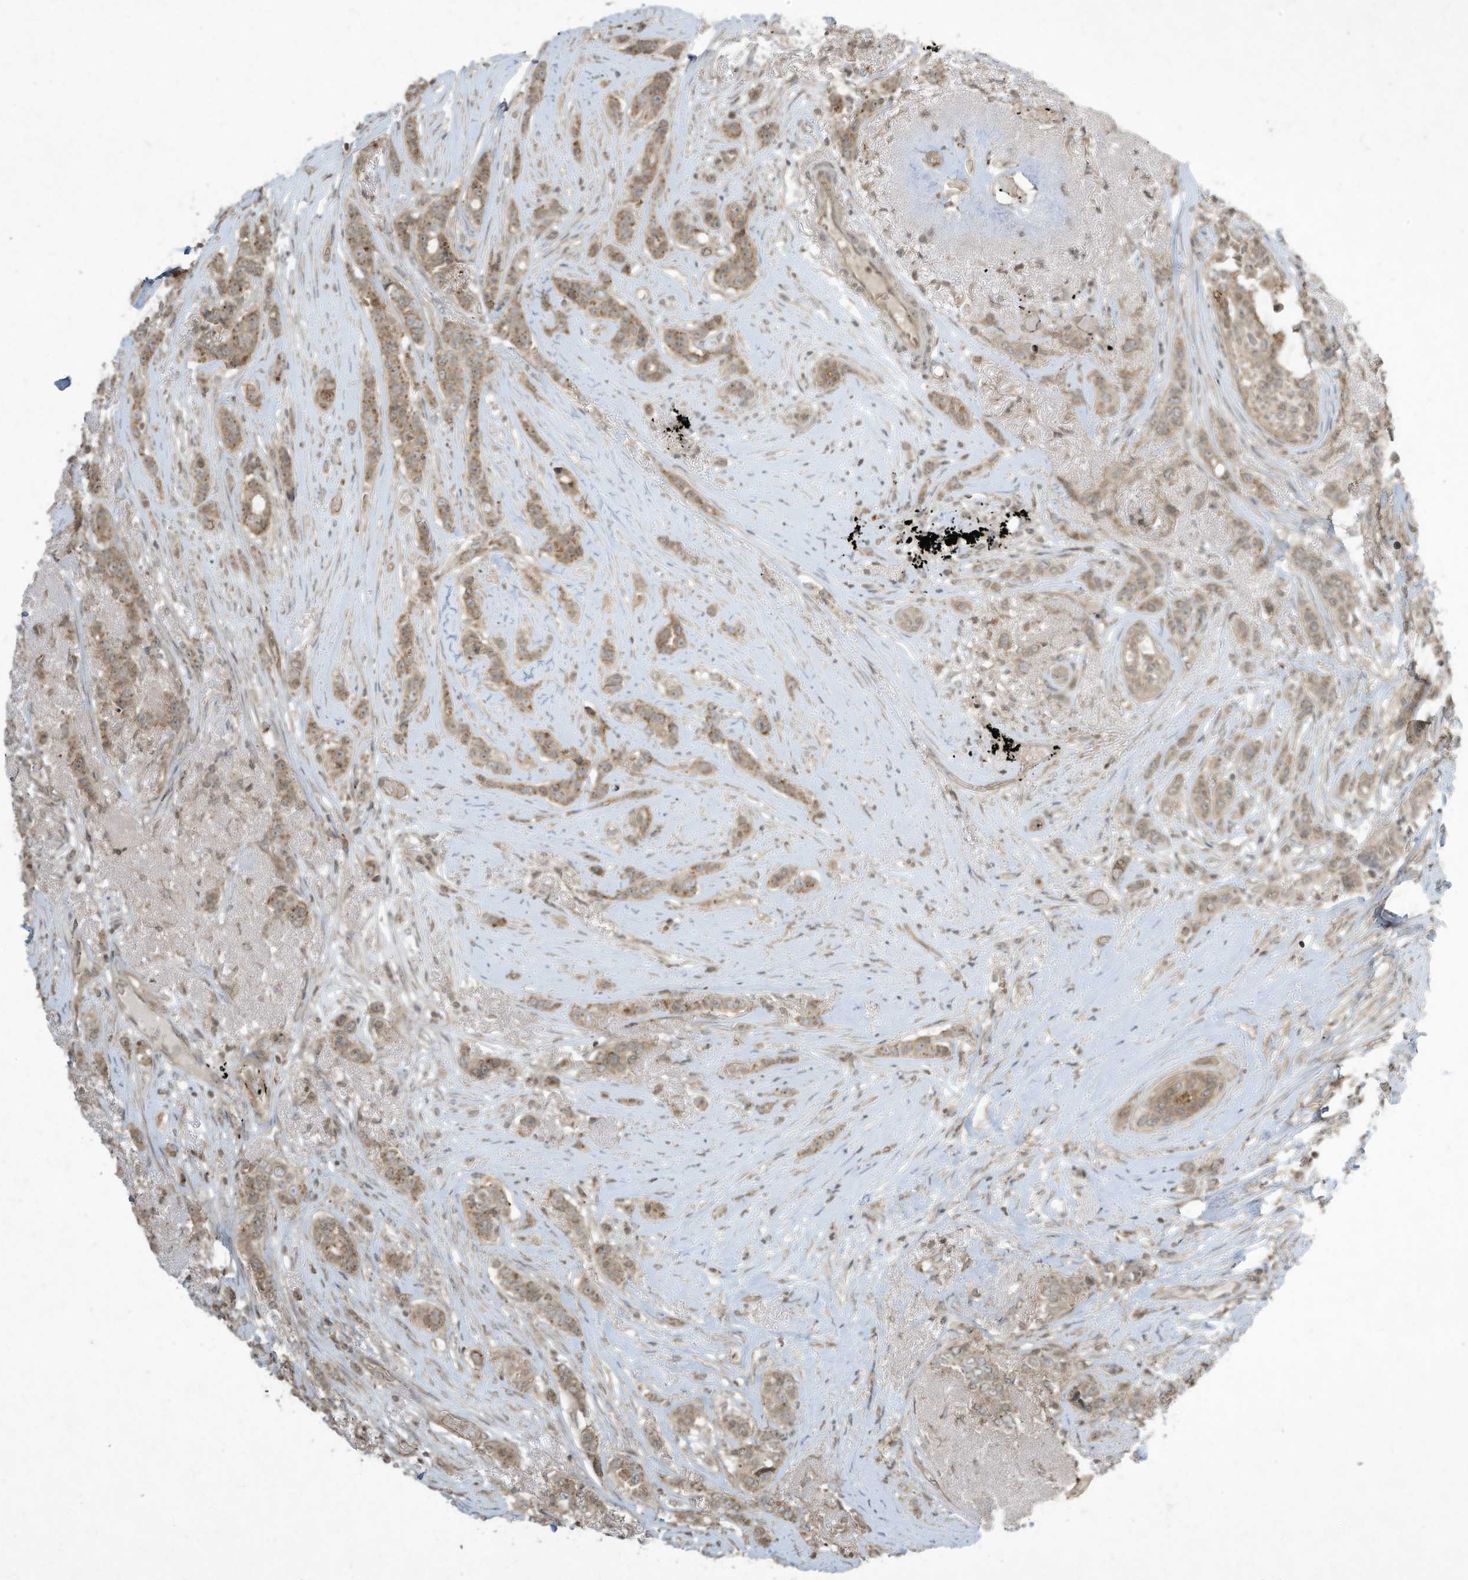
{"staining": {"intensity": "weak", "quantity": ">75%", "location": "cytoplasmic/membranous"}, "tissue": "breast cancer", "cell_type": "Tumor cells", "image_type": "cancer", "snomed": [{"axis": "morphology", "description": "Lobular carcinoma"}, {"axis": "topography", "description": "Breast"}], "caption": "Tumor cells show low levels of weak cytoplasmic/membranous expression in approximately >75% of cells in lobular carcinoma (breast).", "gene": "MATN2", "patient": {"sex": "female", "age": 51}}